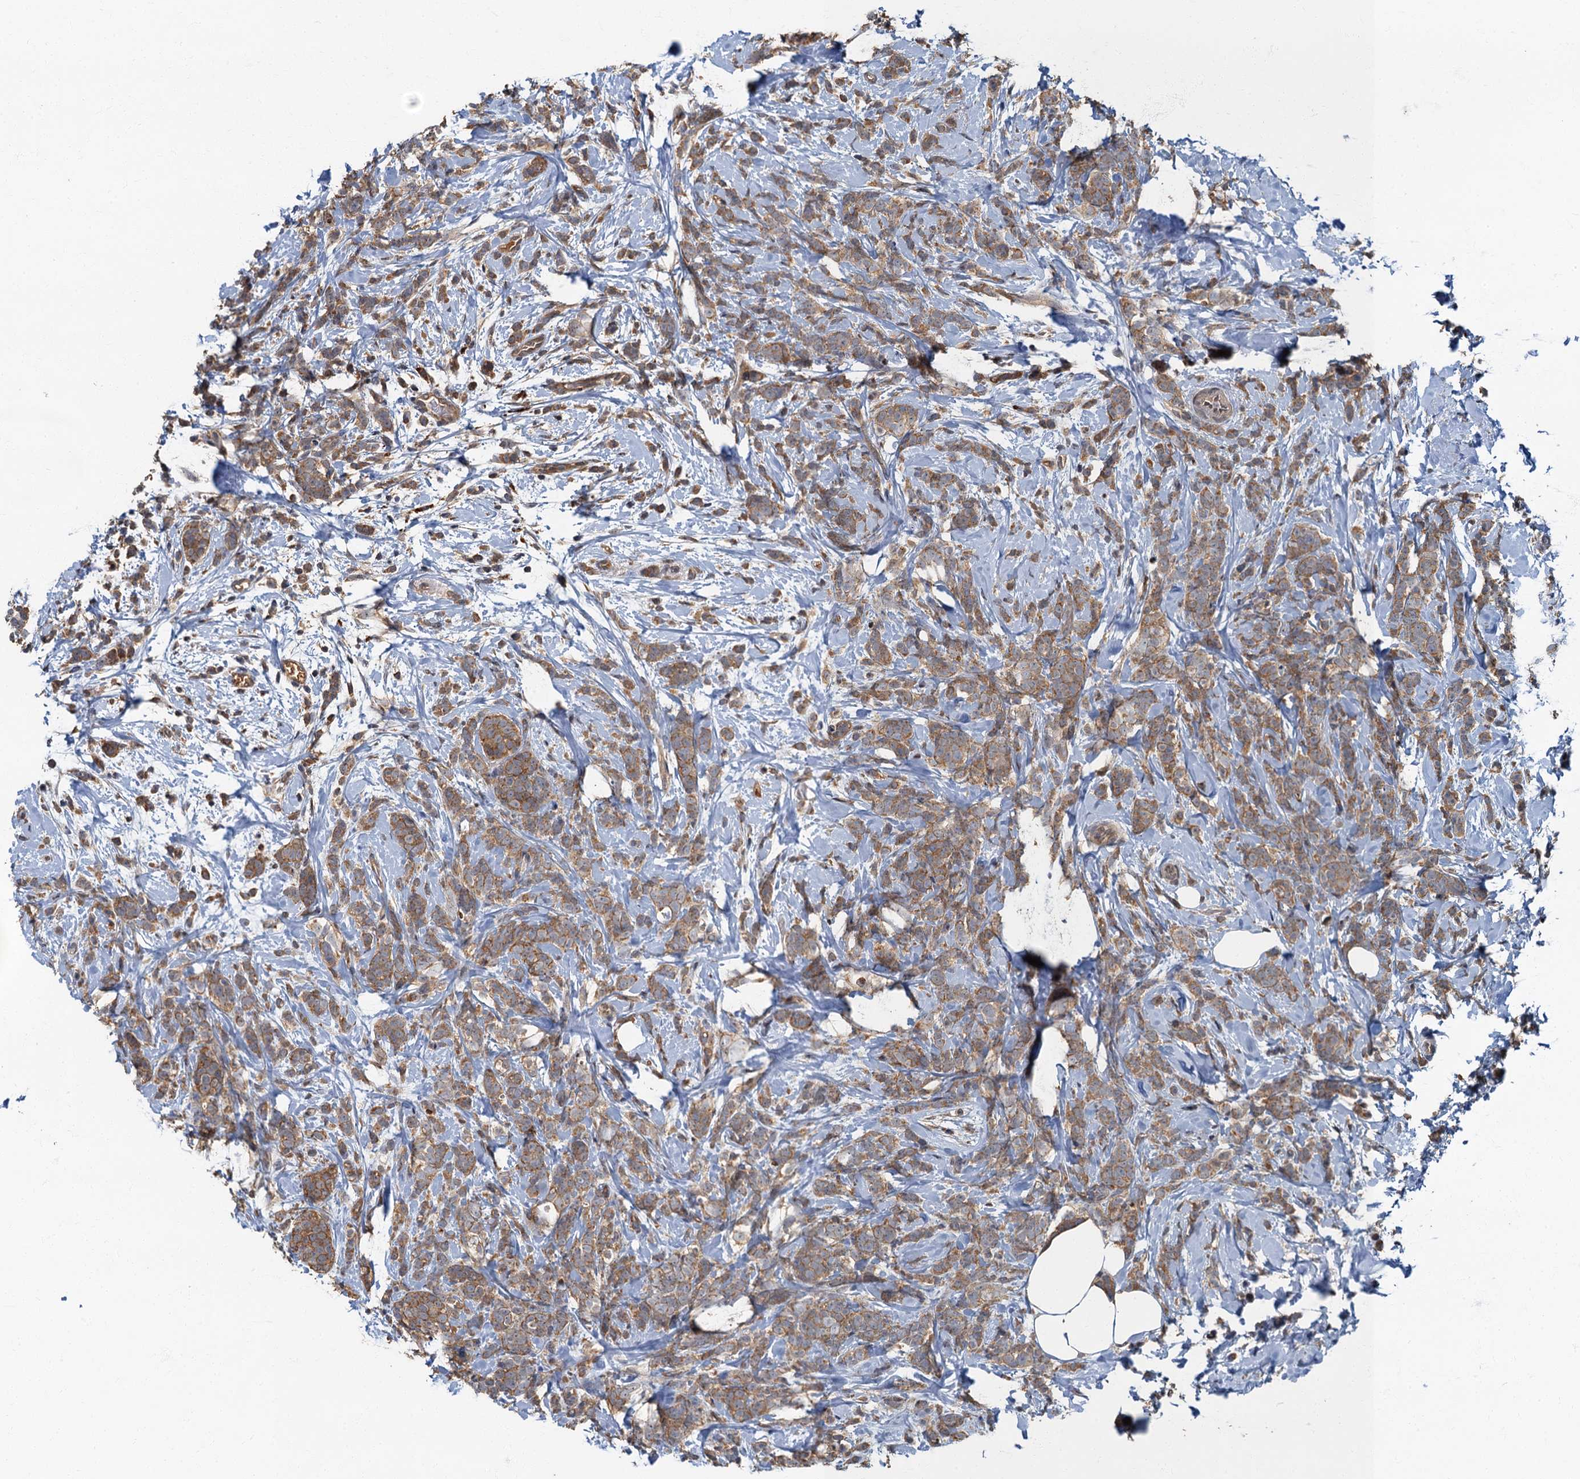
{"staining": {"intensity": "moderate", "quantity": ">75%", "location": "cytoplasmic/membranous"}, "tissue": "breast cancer", "cell_type": "Tumor cells", "image_type": "cancer", "snomed": [{"axis": "morphology", "description": "Lobular carcinoma"}, {"axis": "topography", "description": "Breast"}], "caption": "A brown stain highlights moderate cytoplasmic/membranous positivity of a protein in breast cancer tumor cells.", "gene": "WDCP", "patient": {"sex": "female", "age": 58}}